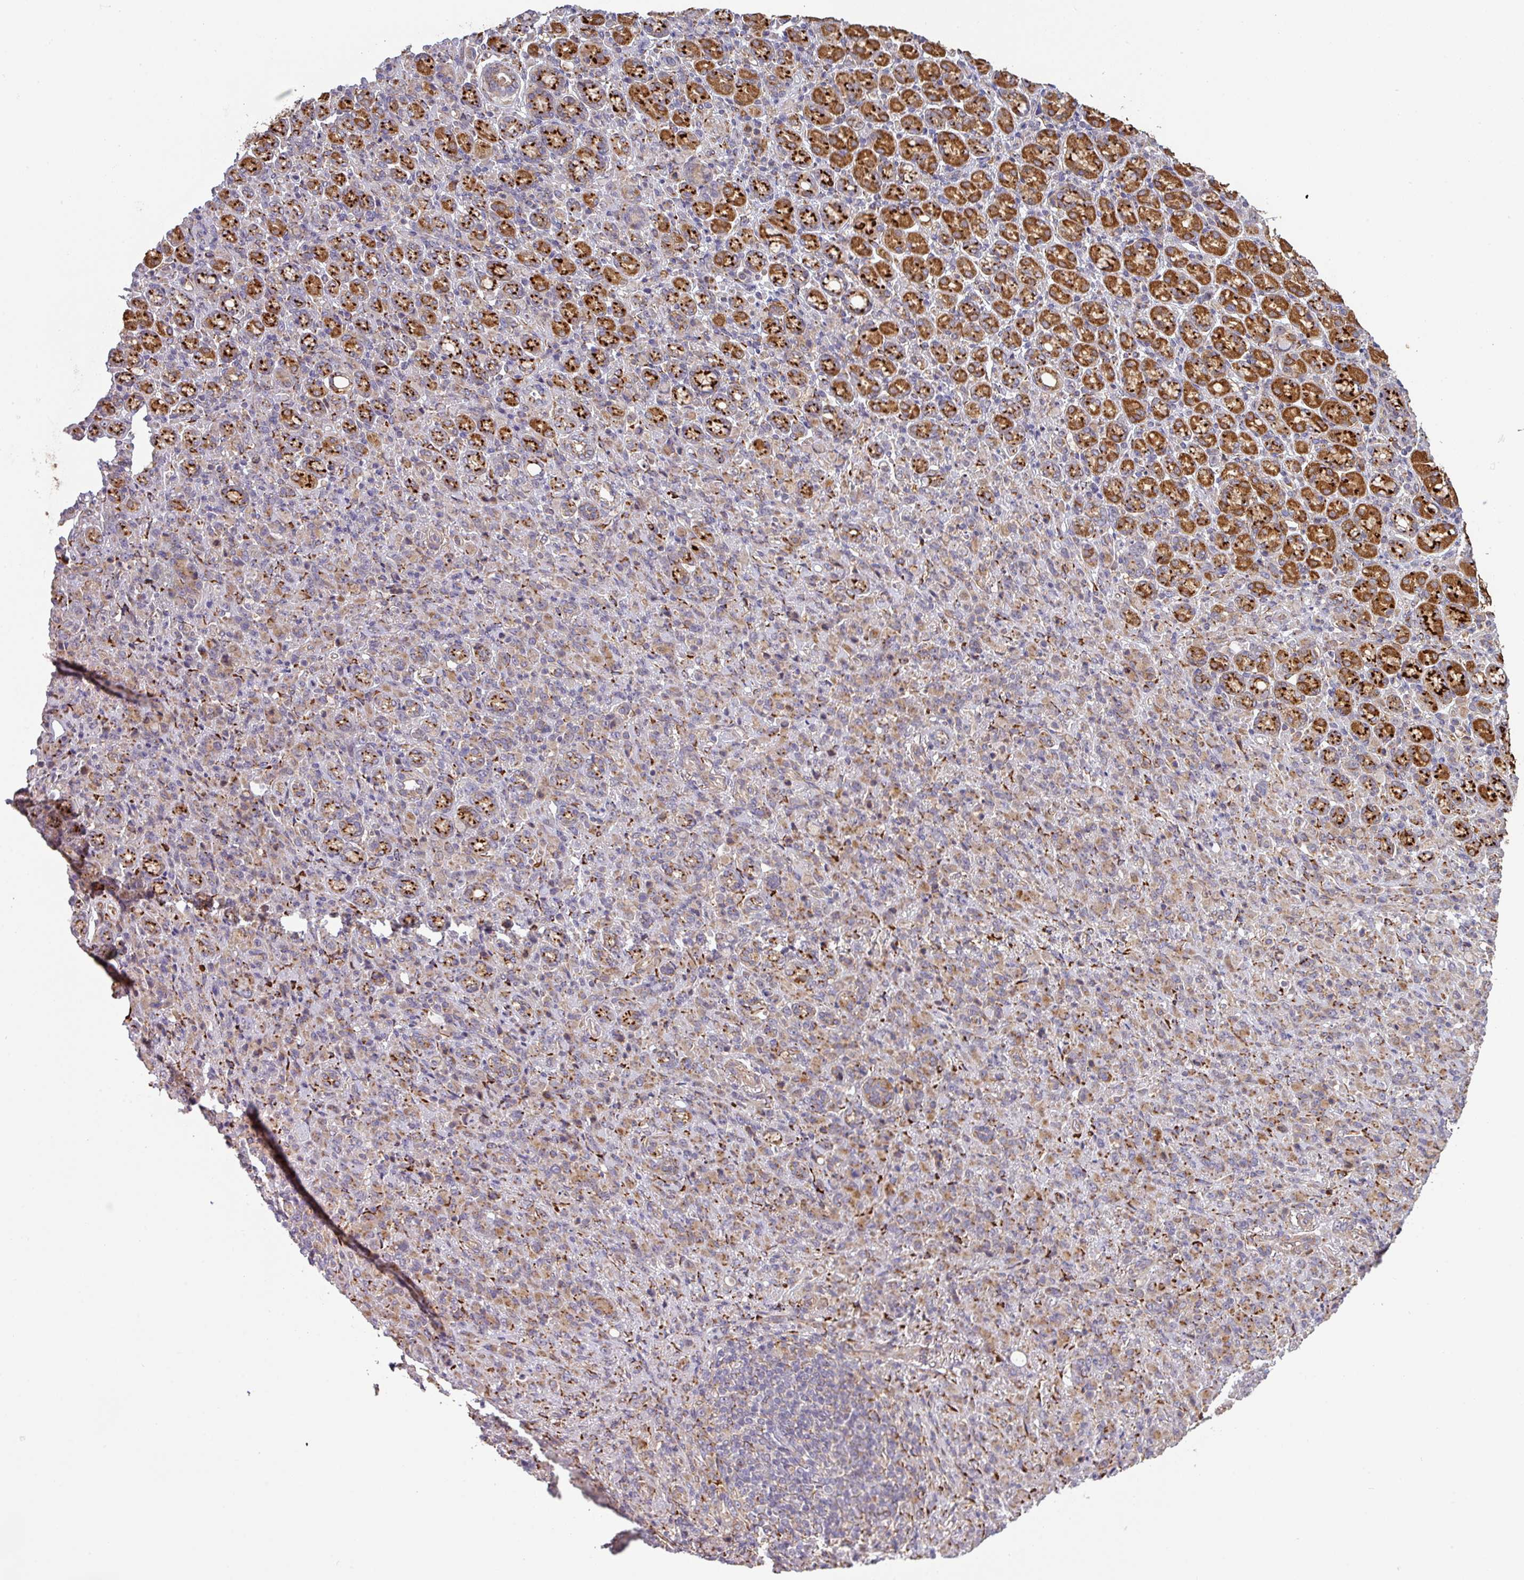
{"staining": {"intensity": "weak", "quantity": "25%-75%", "location": "cytoplasmic/membranous"}, "tissue": "stomach cancer", "cell_type": "Tumor cells", "image_type": "cancer", "snomed": [{"axis": "morphology", "description": "Adenocarcinoma, NOS"}, {"axis": "topography", "description": "Stomach"}], "caption": "Adenocarcinoma (stomach) tissue exhibits weak cytoplasmic/membranous positivity in about 25%-75% of tumor cells", "gene": "ZNF268", "patient": {"sex": "female", "age": 79}}